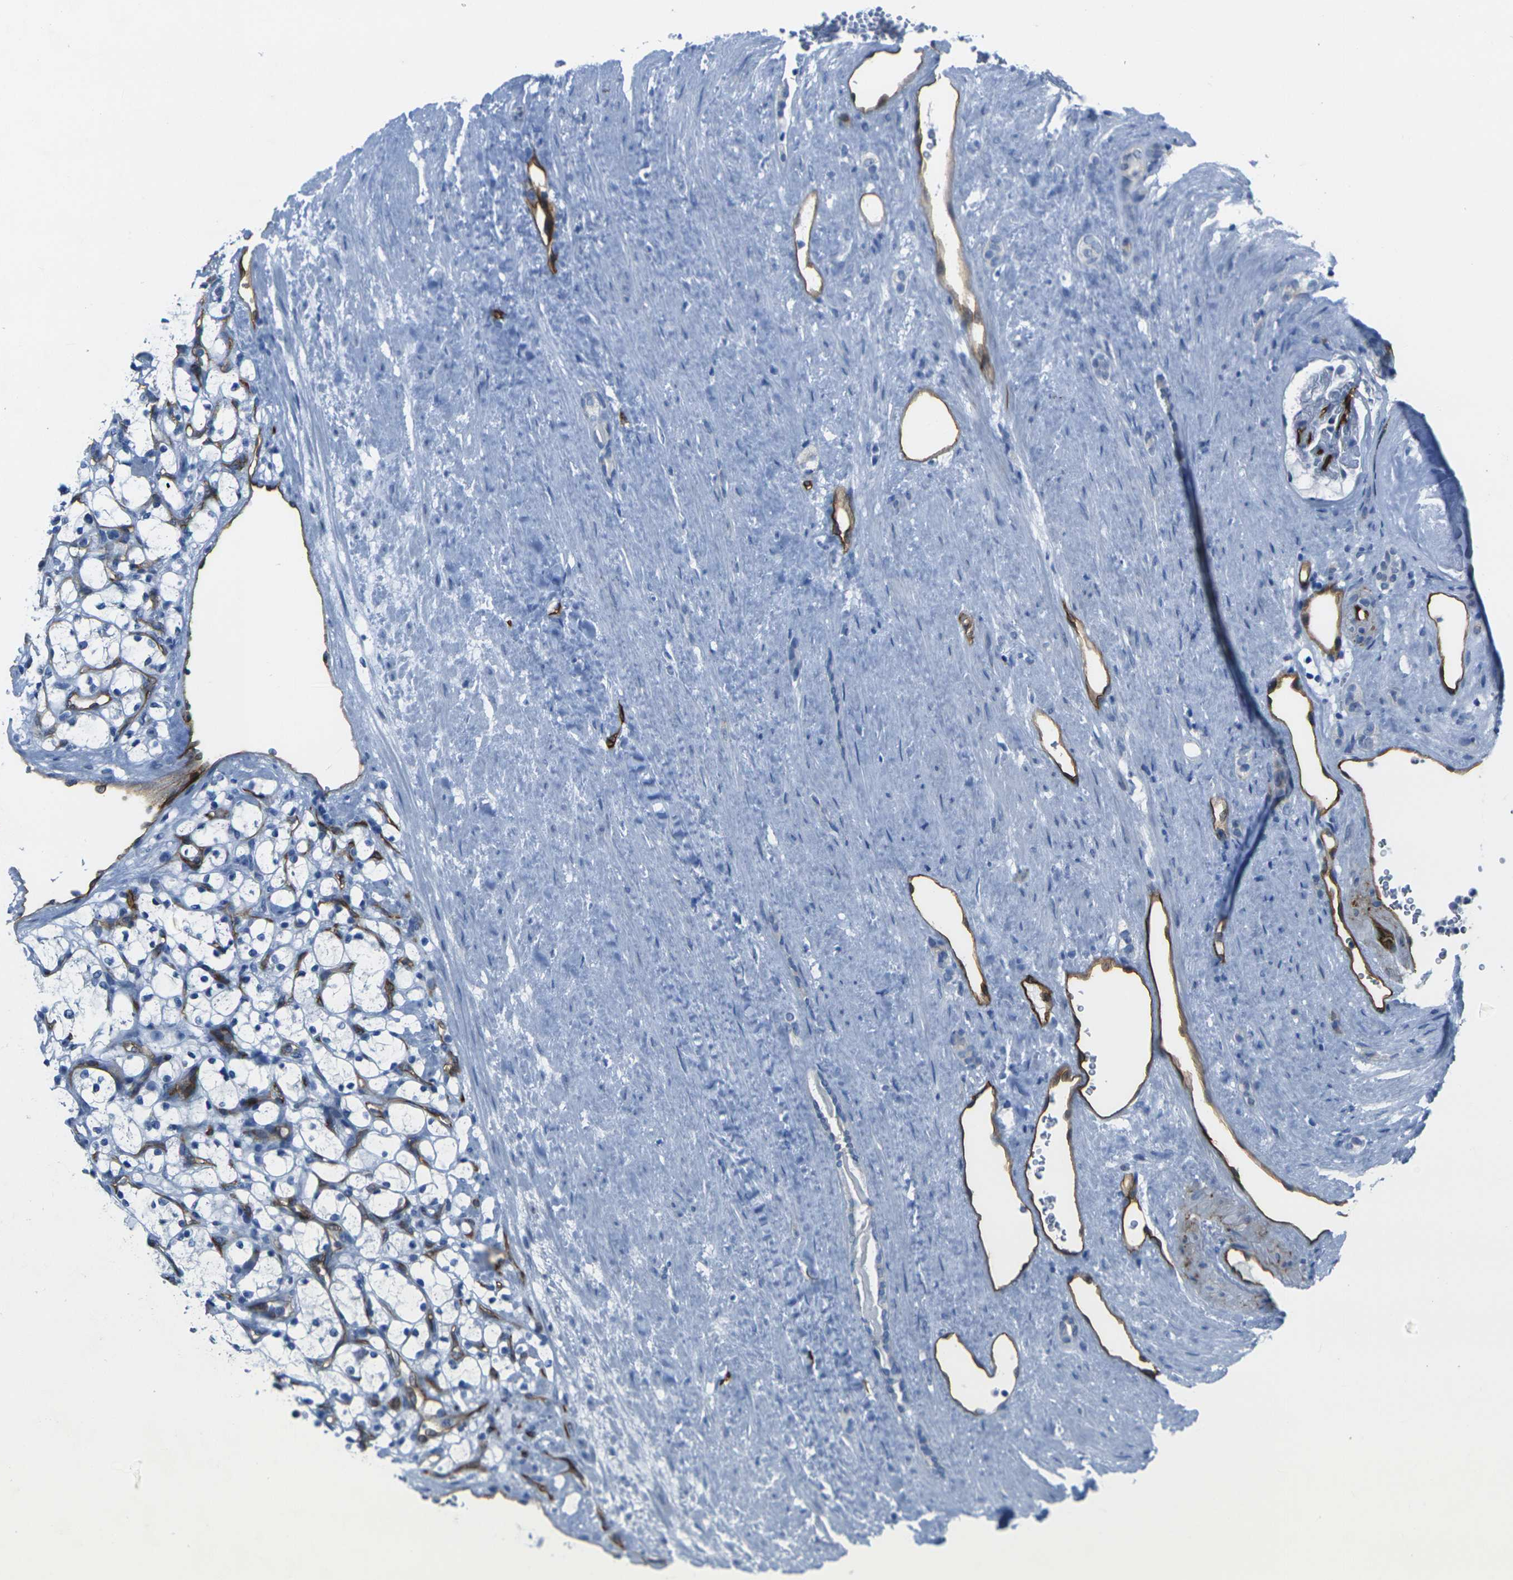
{"staining": {"intensity": "negative", "quantity": "none", "location": "none"}, "tissue": "renal cancer", "cell_type": "Tumor cells", "image_type": "cancer", "snomed": [{"axis": "morphology", "description": "Adenocarcinoma, NOS"}, {"axis": "topography", "description": "Kidney"}], "caption": "DAB (3,3'-diaminobenzidine) immunohistochemical staining of renal cancer reveals no significant staining in tumor cells.", "gene": "HSPA12B", "patient": {"sex": "female", "age": 69}}